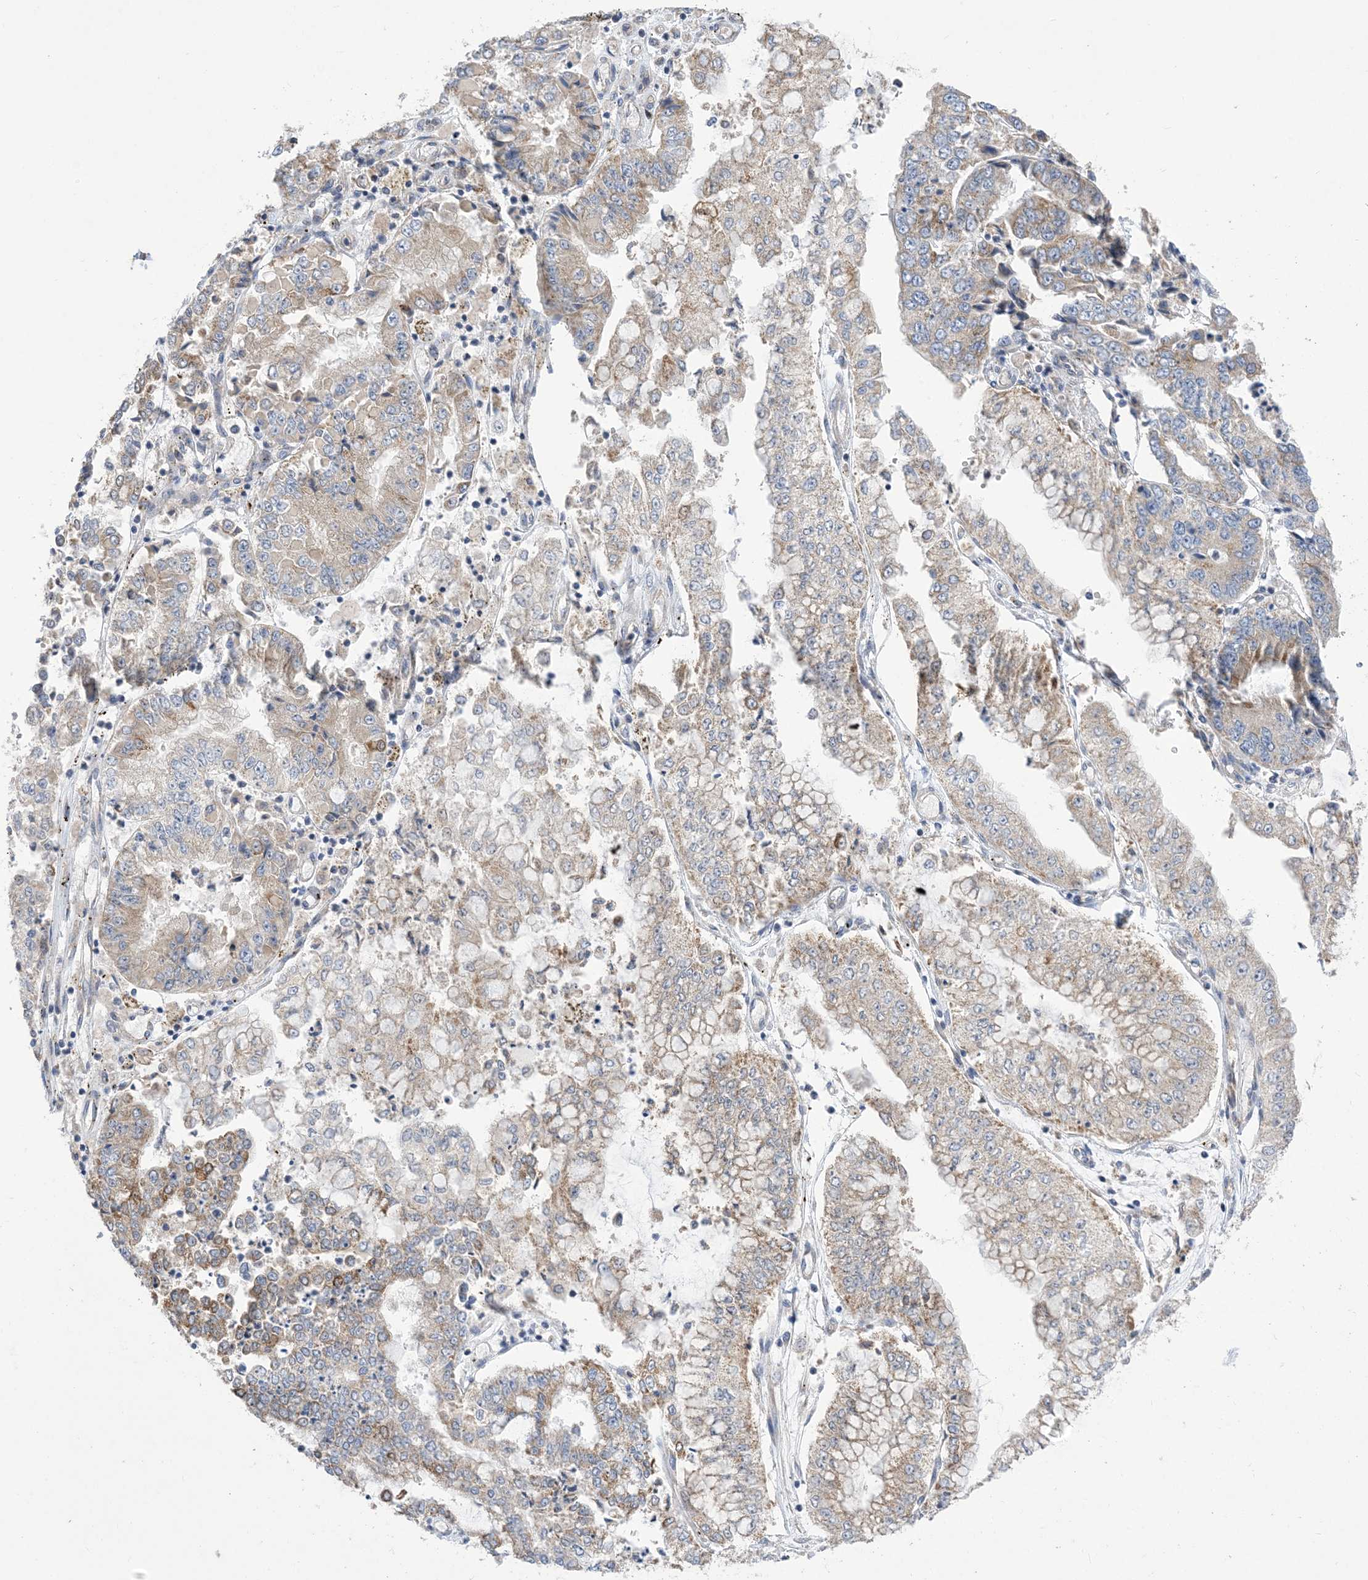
{"staining": {"intensity": "moderate", "quantity": "25%-75%", "location": "cytoplasmic/membranous"}, "tissue": "stomach cancer", "cell_type": "Tumor cells", "image_type": "cancer", "snomed": [{"axis": "morphology", "description": "Adenocarcinoma, NOS"}, {"axis": "topography", "description": "Stomach"}], "caption": "Adenocarcinoma (stomach) stained for a protein shows moderate cytoplasmic/membranous positivity in tumor cells. (DAB (3,3'-diaminobenzidine) IHC, brown staining for protein, blue staining for nuclei).", "gene": "CLEC16A", "patient": {"sex": "male", "age": 76}}